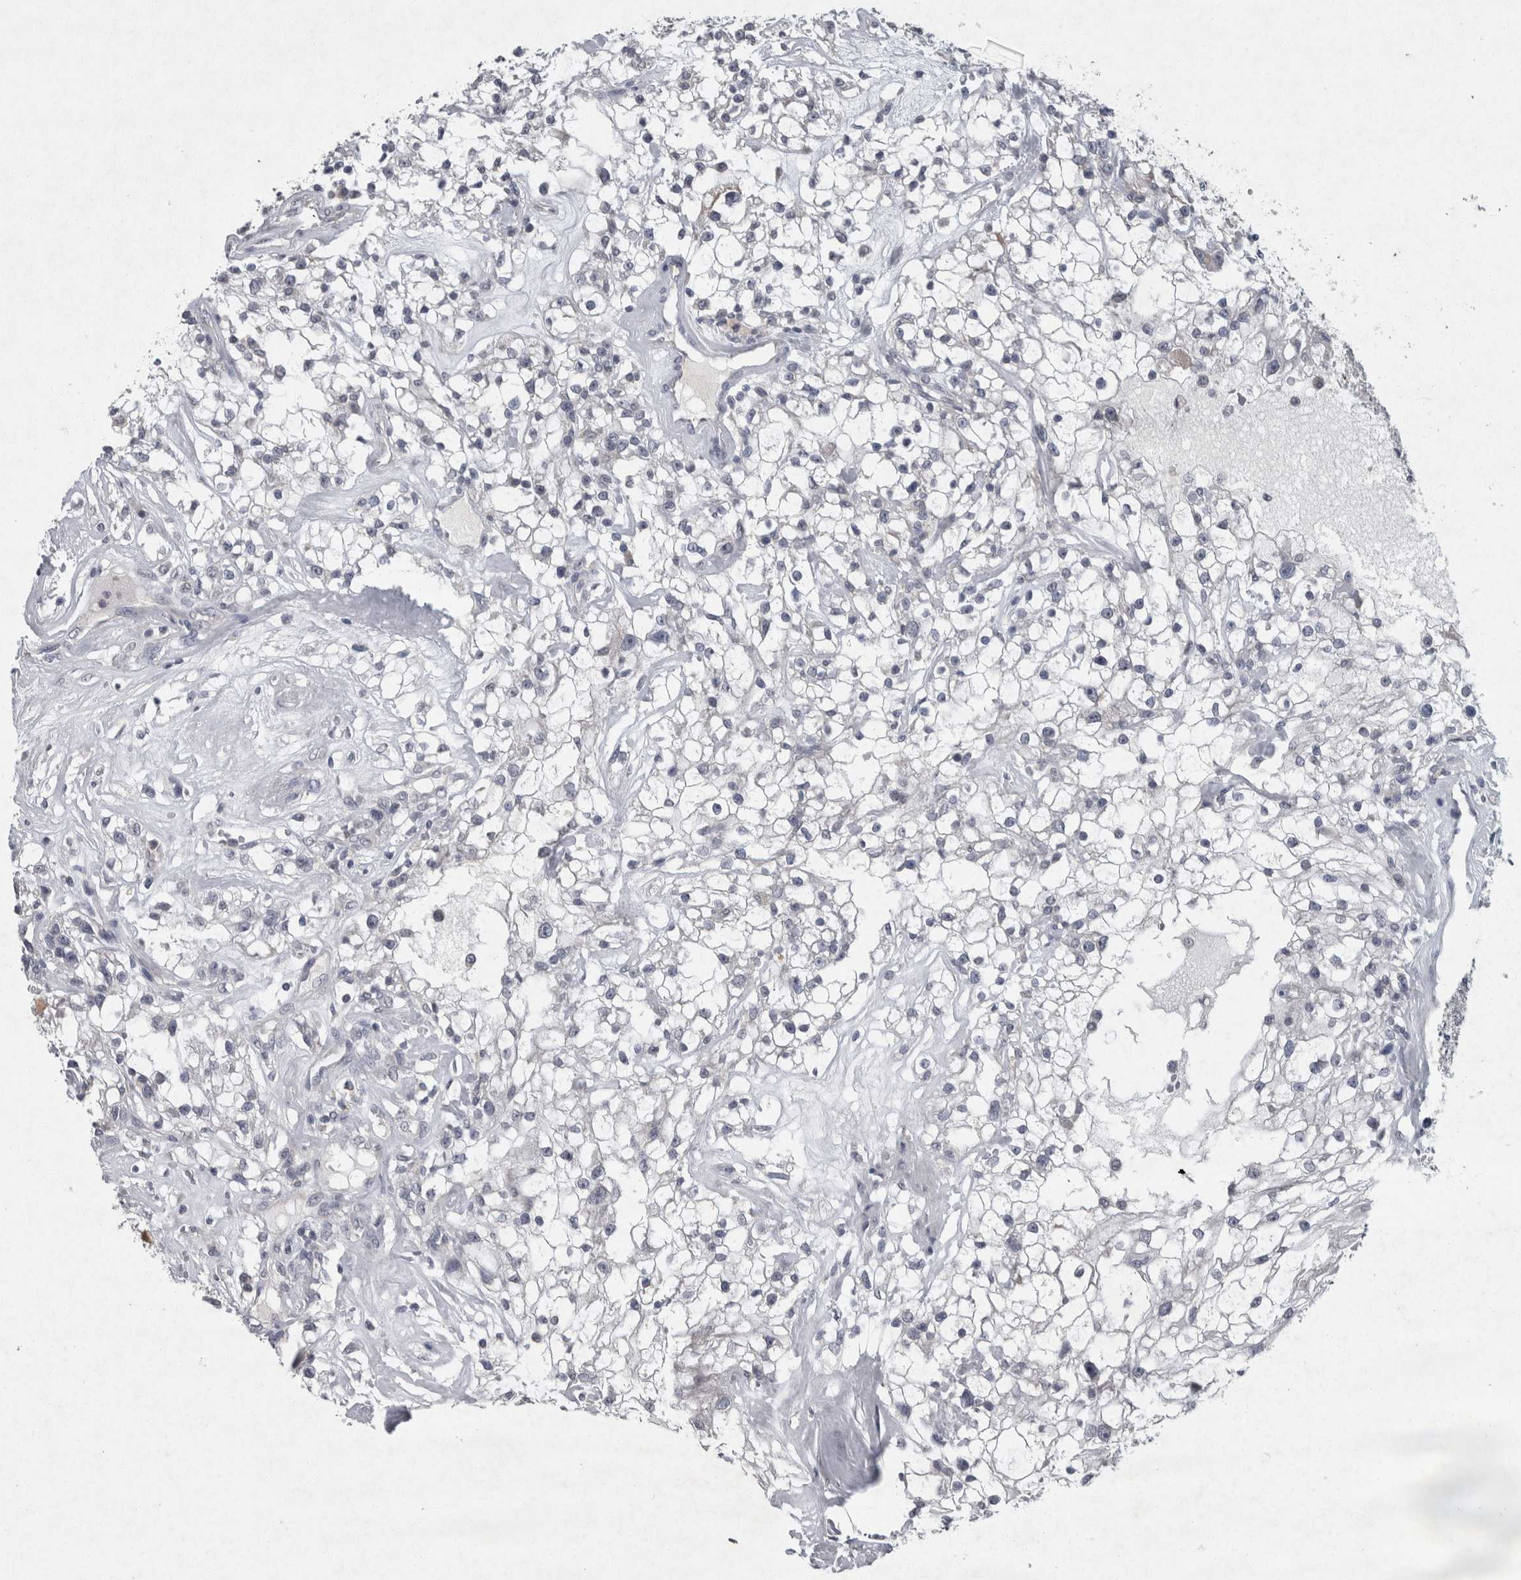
{"staining": {"intensity": "negative", "quantity": "none", "location": "none"}, "tissue": "renal cancer", "cell_type": "Tumor cells", "image_type": "cancer", "snomed": [{"axis": "morphology", "description": "Adenocarcinoma, NOS"}, {"axis": "topography", "description": "Kidney"}], "caption": "This is an IHC micrograph of human renal cancer (adenocarcinoma). There is no expression in tumor cells.", "gene": "WNT7A", "patient": {"sex": "female", "age": 60}}